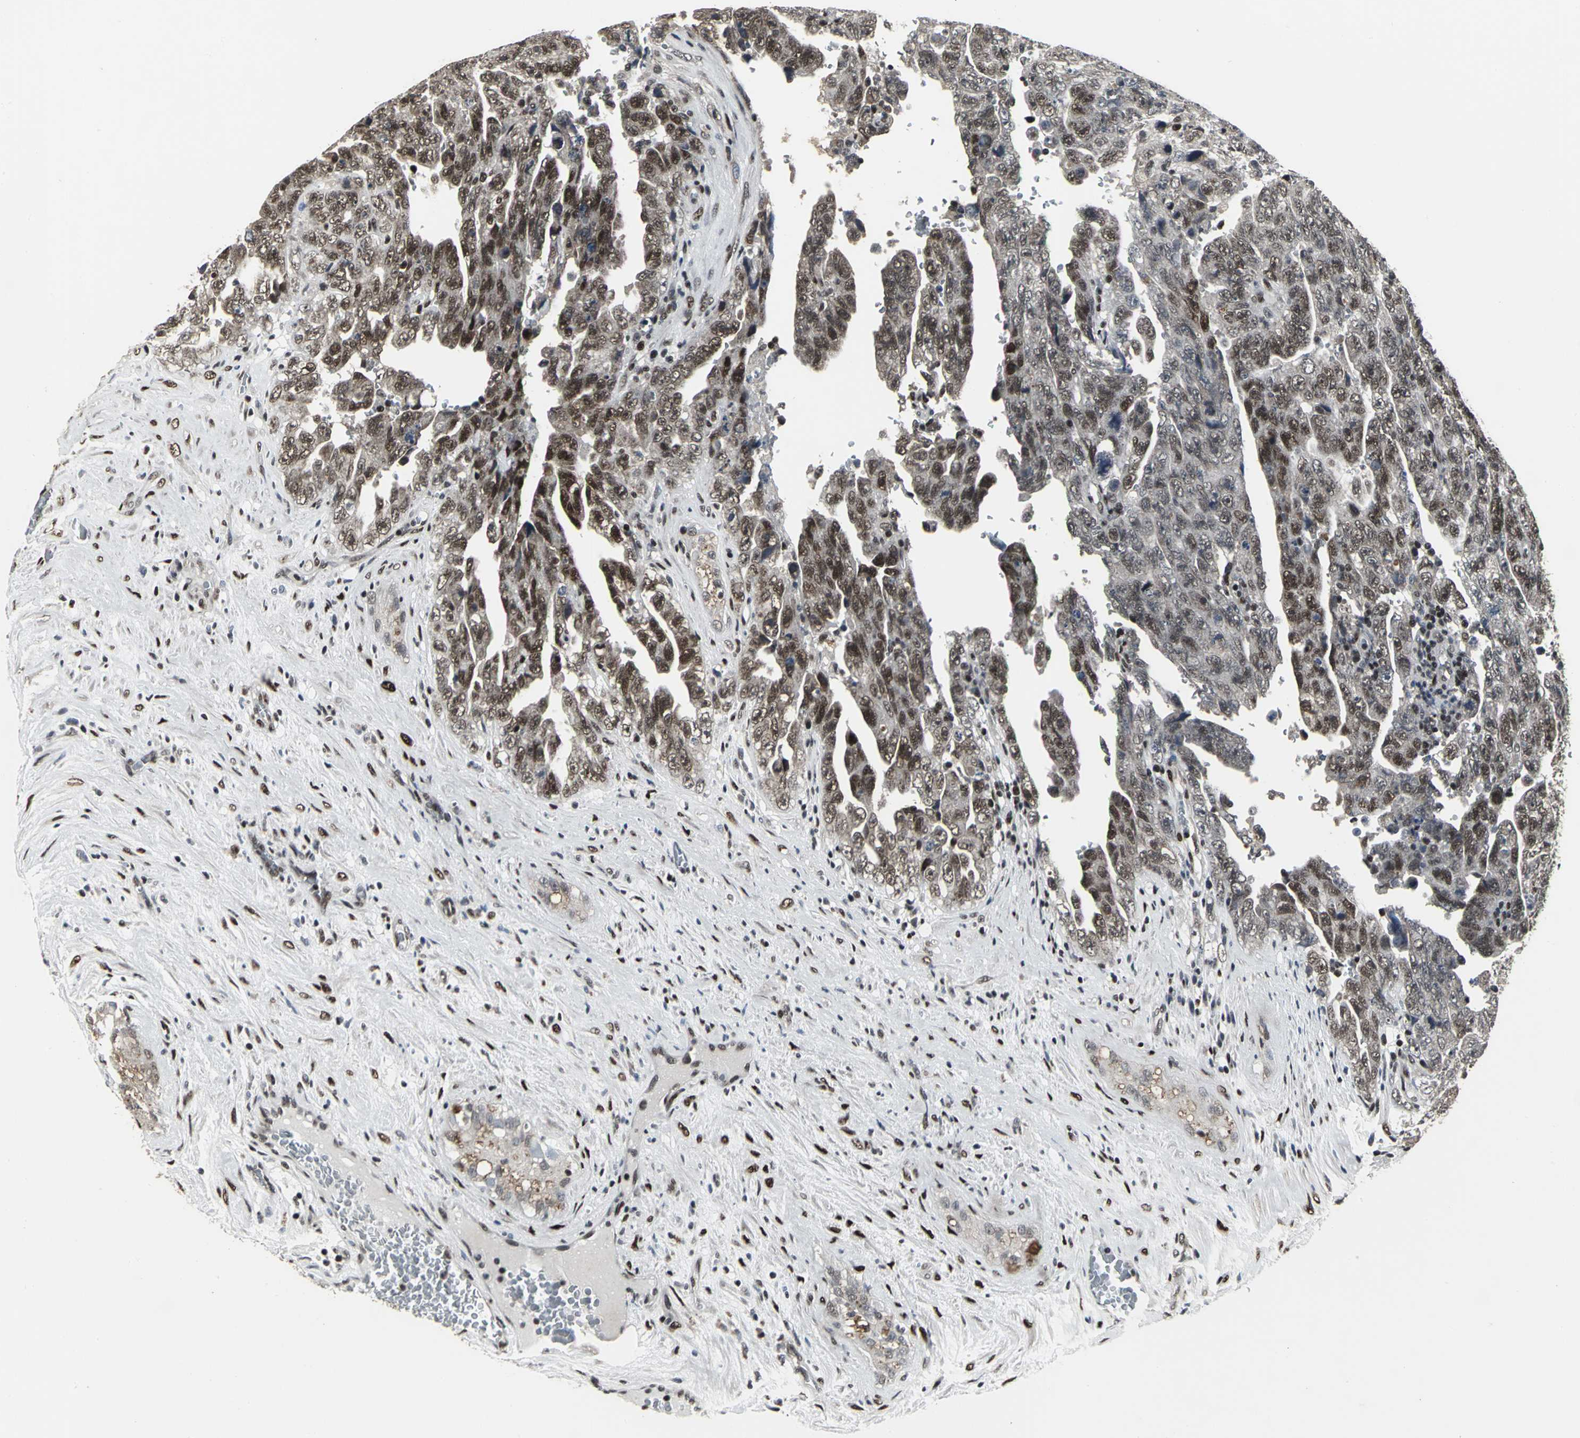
{"staining": {"intensity": "strong", "quantity": "25%-75%", "location": "nuclear"}, "tissue": "testis cancer", "cell_type": "Tumor cells", "image_type": "cancer", "snomed": [{"axis": "morphology", "description": "Carcinoma, Embryonal, NOS"}, {"axis": "topography", "description": "Testis"}], "caption": "Testis cancer (embryonal carcinoma) tissue shows strong nuclear staining in about 25%-75% of tumor cells", "gene": "SRF", "patient": {"sex": "male", "age": 28}}